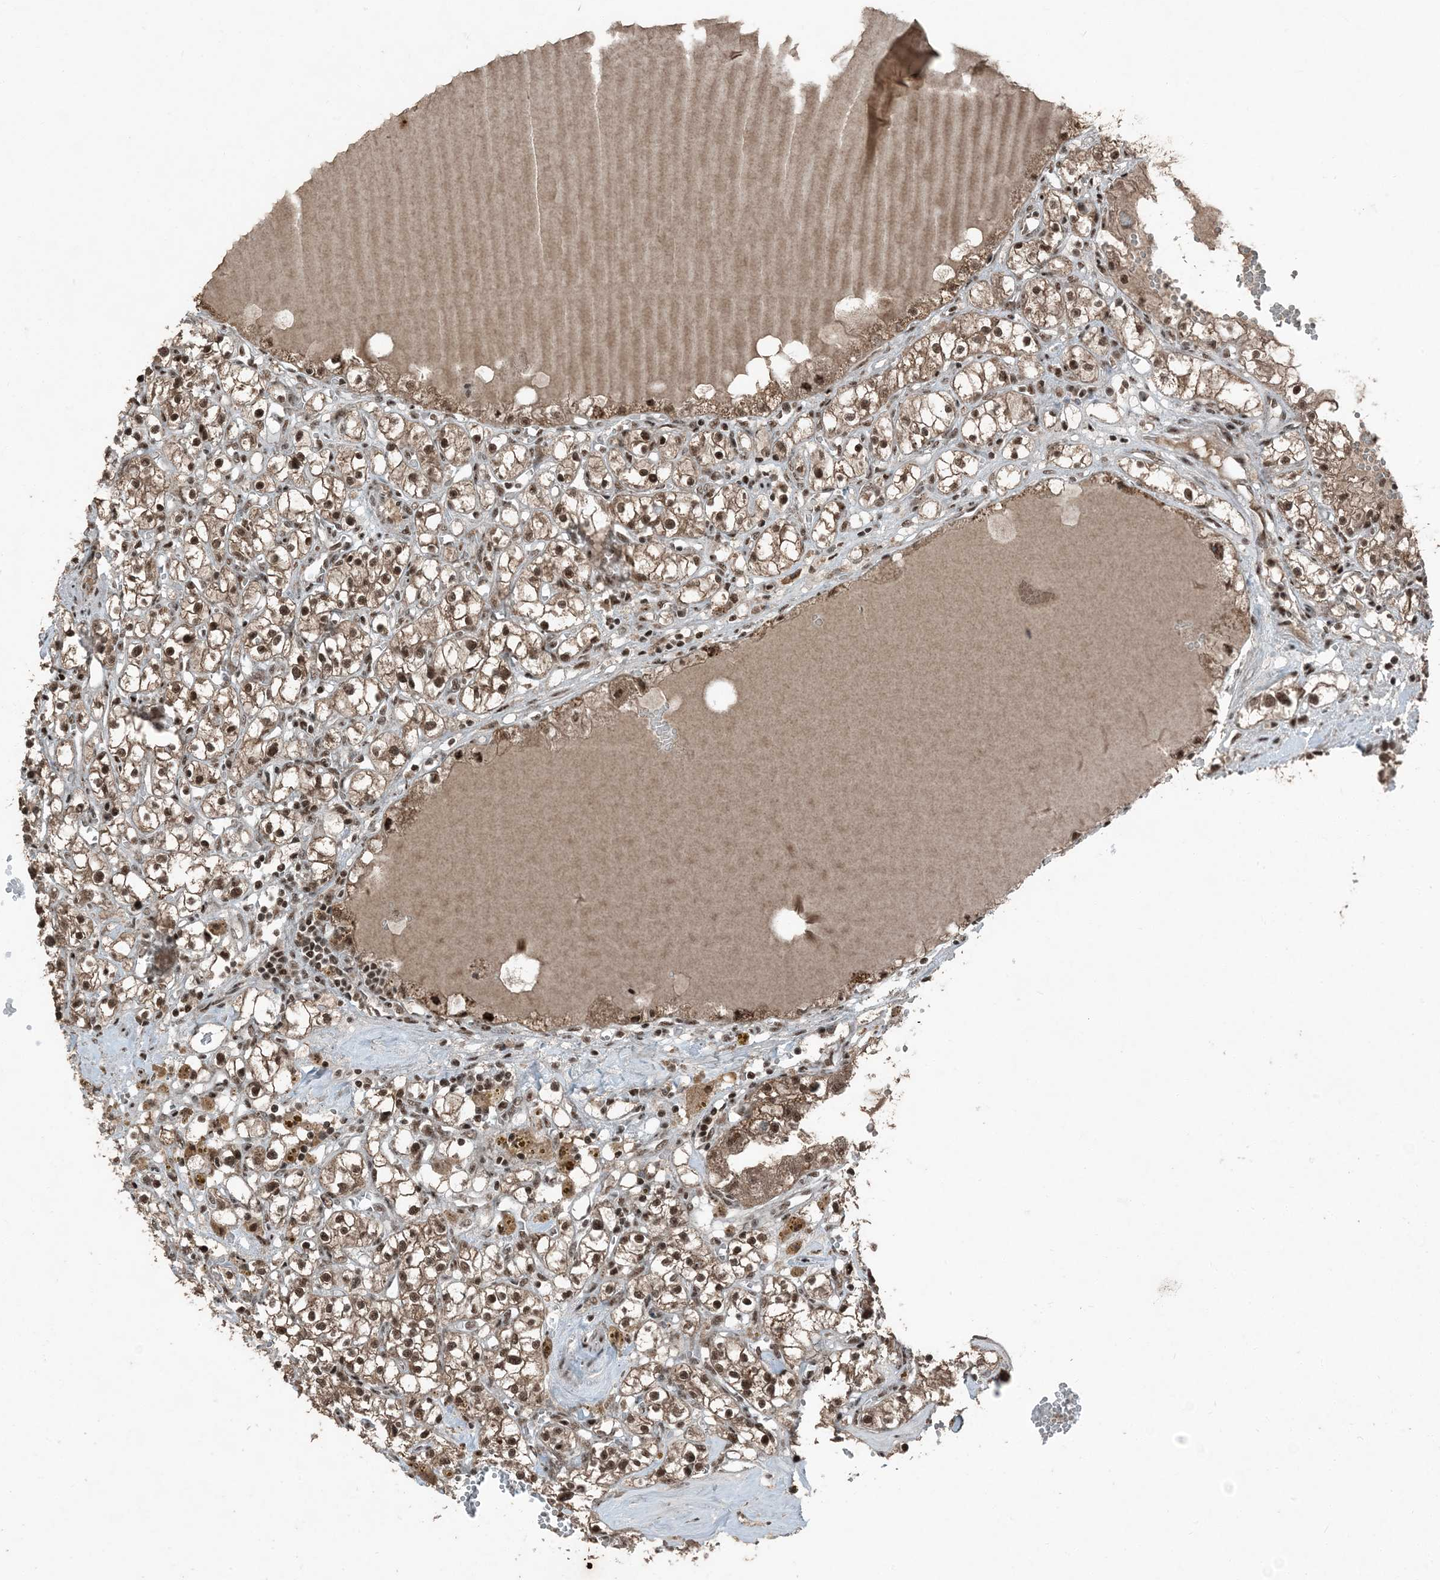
{"staining": {"intensity": "moderate", "quantity": ">75%", "location": "cytoplasmic/membranous,nuclear"}, "tissue": "renal cancer", "cell_type": "Tumor cells", "image_type": "cancer", "snomed": [{"axis": "morphology", "description": "Adenocarcinoma, NOS"}, {"axis": "topography", "description": "Kidney"}], "caption": "Brown immunohistochemical staining in human adenocarcinoma (renal) reveals moderate cytoplasmic/membranous and nuclear staining in about >75% of tumor cells.", "gene": "TADA2B", "patient": {"sex": "male", "age": 56}}